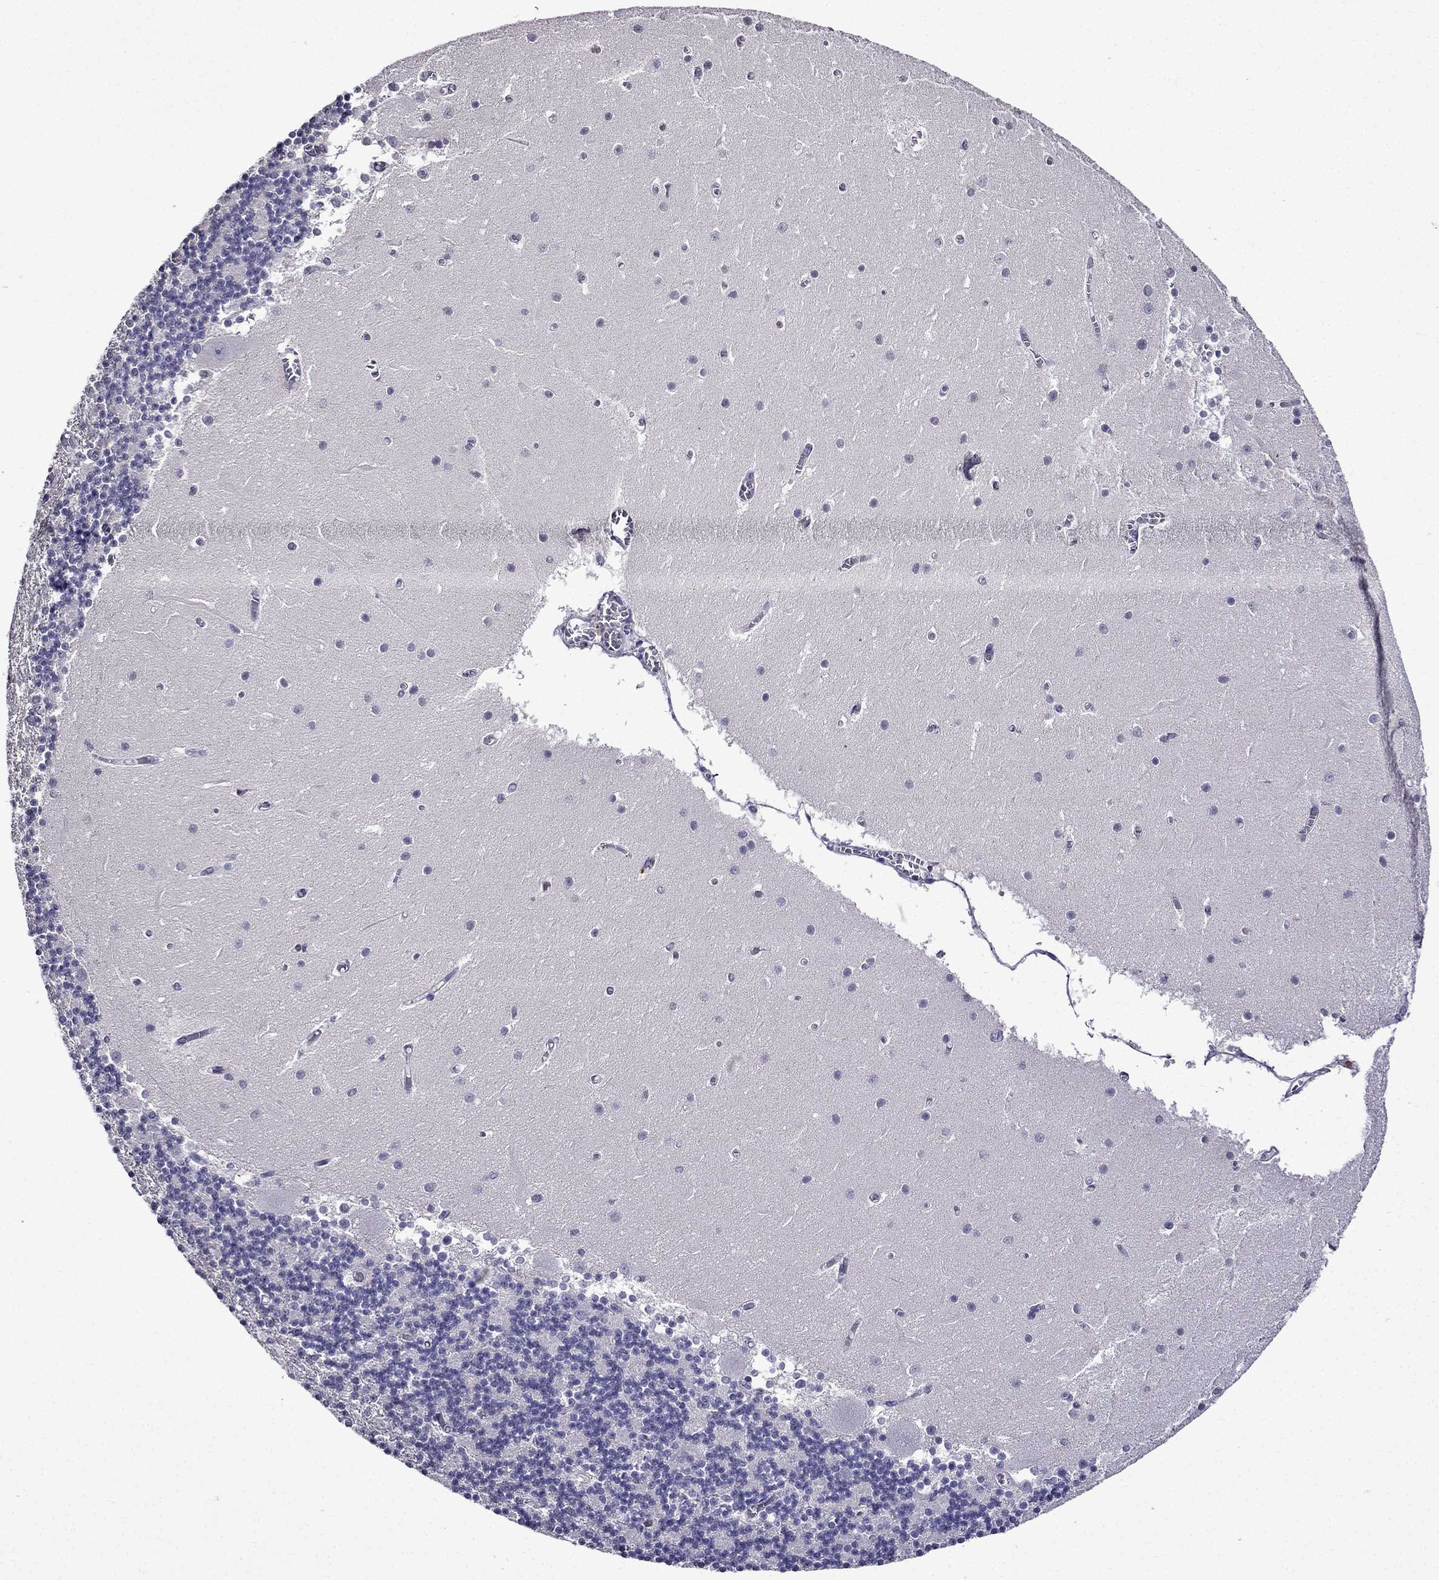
{"staining": {"intensity": "negative", "quantity": "none", "location": "none"}, "tissue": "cerebellum", "cell_type": "Cells in granular layer", "image_type": "normal", "snomed": [{"axis": "morphology", "description": "Normal tissue, NOS"}, {"axis": "topography", "description": "Cerebellum"}], "caption": "Immunohistochemistry (IHC) micrograph of unremarkable cerebellum: cerebellum stained with DAB shows no significant protein expression in cells in granular layer.", "gene": "DNAH17", "patient": {"sex": "female", "age": 28}}